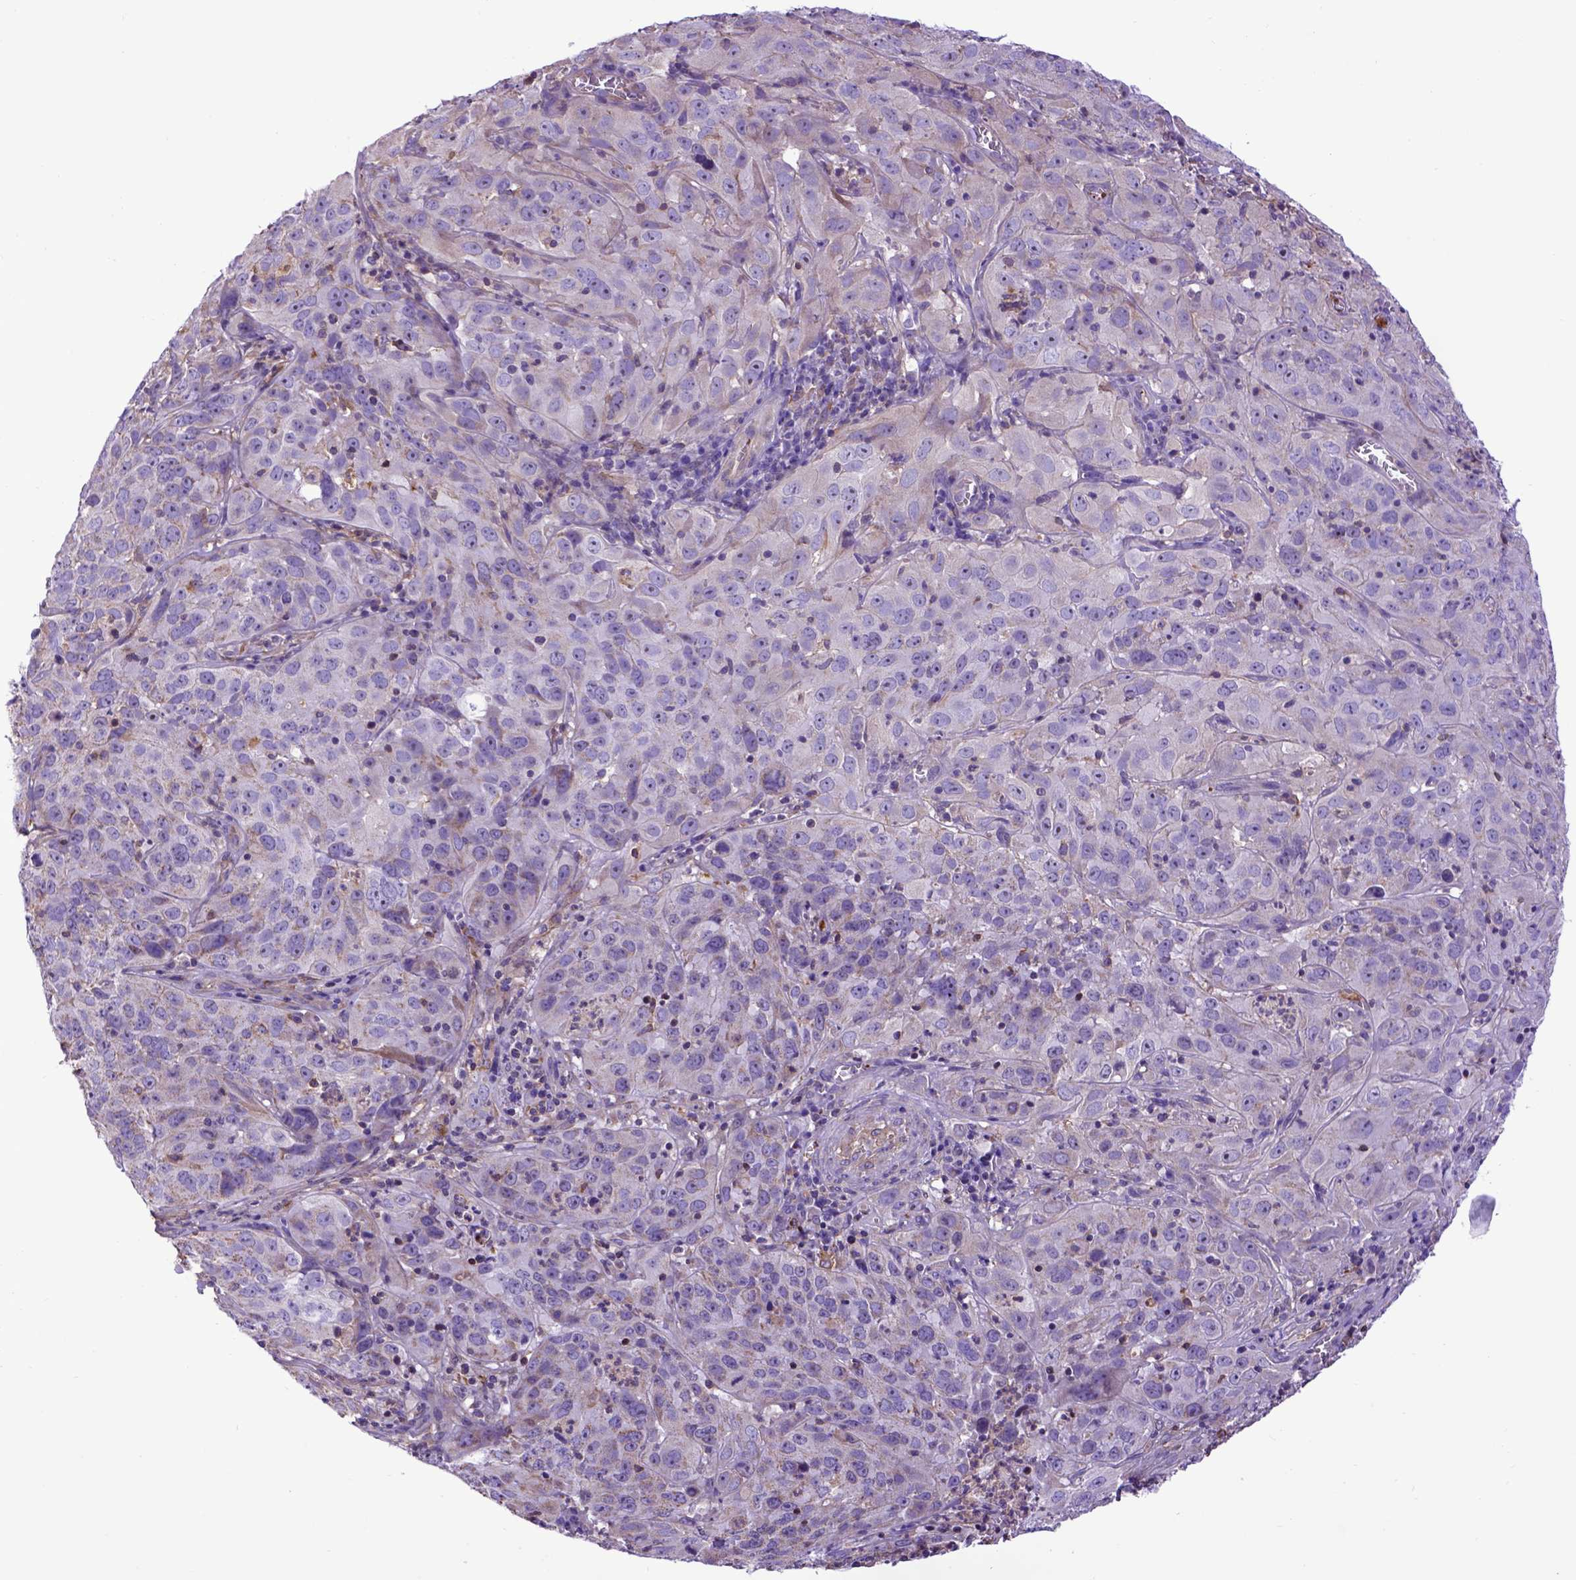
{"staining": {"intensity": "weak", "quantity": "<25%", "location": "cytoplasmic/membranous"}, "tissue": "cervical cancer", "cell_type": "Tumor cells", "image_type": "cancer", "snomed": [{"axis": "morphology", "description": "Squamous cell carcinoma, NOS"}, {"axis": "topography", "description": "Cervix"}], "caption": "Human cervical cancer (squamous cell carcinoma) stained for a protein using immunohistochemistry (IHC) shows no staining in tumor cells.", "gene": "ASAH2", "patient": {"sex": "female", "age": 32}}